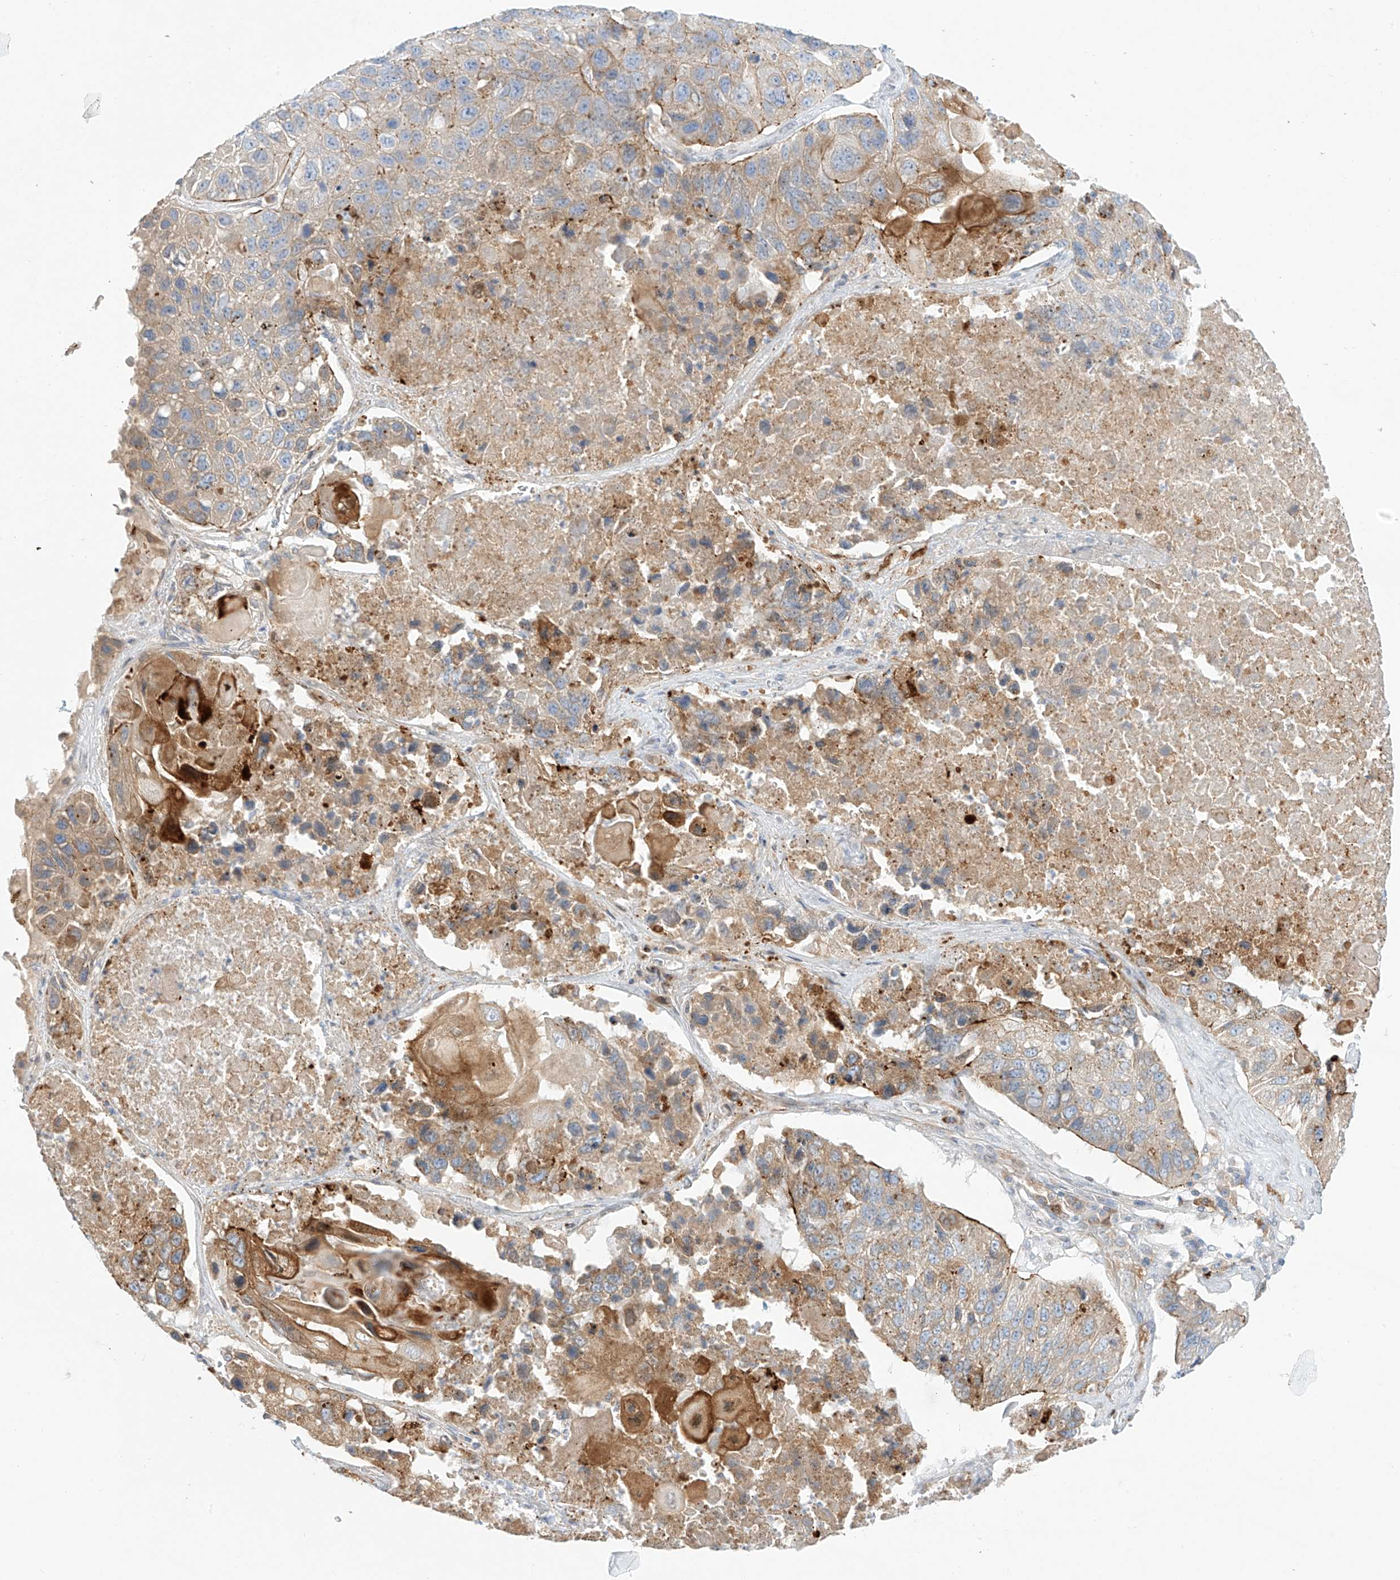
{"staining": {"intensity": "moderate", "quantity": "25%-75%", "location": "cytoplasmic/membranous"}, "tissue": "lung cancer", "cell_type": "Tumor cells", "image_type": "cancer", "snomed": [{"axis": "morphology", "description": "Squamous cell carcinoma, NOS"}, {"axis": "topography", "description": "Lung"}], "caption": "IHC micrograph of neoplastic tissue: human lung squamous cell carcinoma stained using immunohistochemistry (IHC) reveals medium levels of moderate protein expression localized specifically in the cytoplasmic/membranous of tumor cells, appearing as a cytoplasmic/membranous brown color.", "gene": "PCYOX1", "patient": {"sex": "male", "age": 61}}